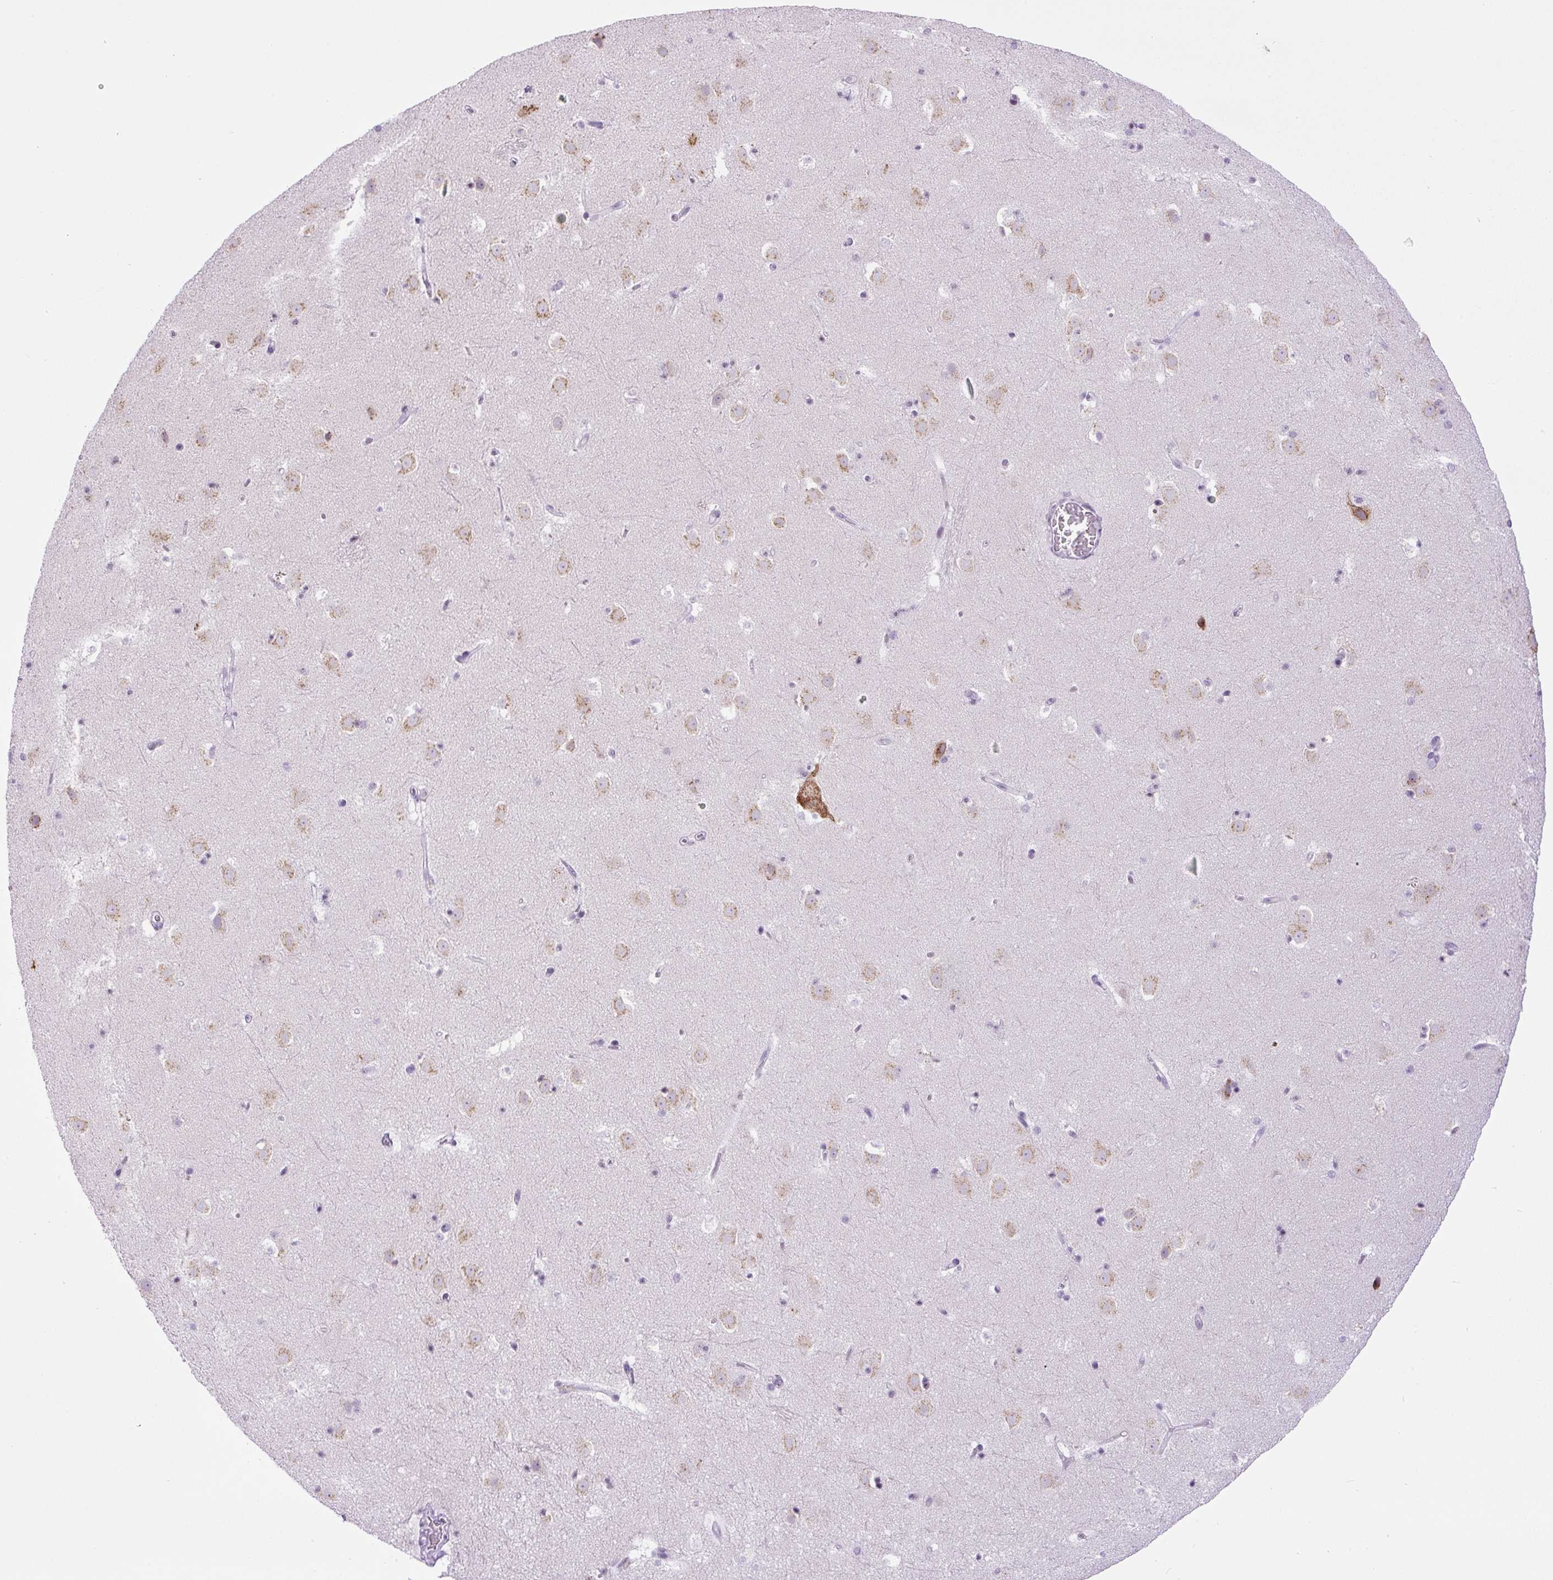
{"staining": {"intensity": "negative", "quantity": "none", "location": "none"}, "tissue": "caudate", "cell_type": "Glial cells", "image_type": "normal", "snomed": [{"axis": "morphology", "description": "Normal tissue, NOS"}, {"axis": "topography", "description": "Lateral ventricle wall"}], "caption": "Immunohistochemistry of normal human caudate demonstrates no expression in glial cells. The staining was performed using DAB to visualize the protein expression in brown, while the nuclei were stained in blue with hematoxylin (Magnification: 20x).", "gene": "RHBDD2", "patient": {"sex": "male", "age": 37}}